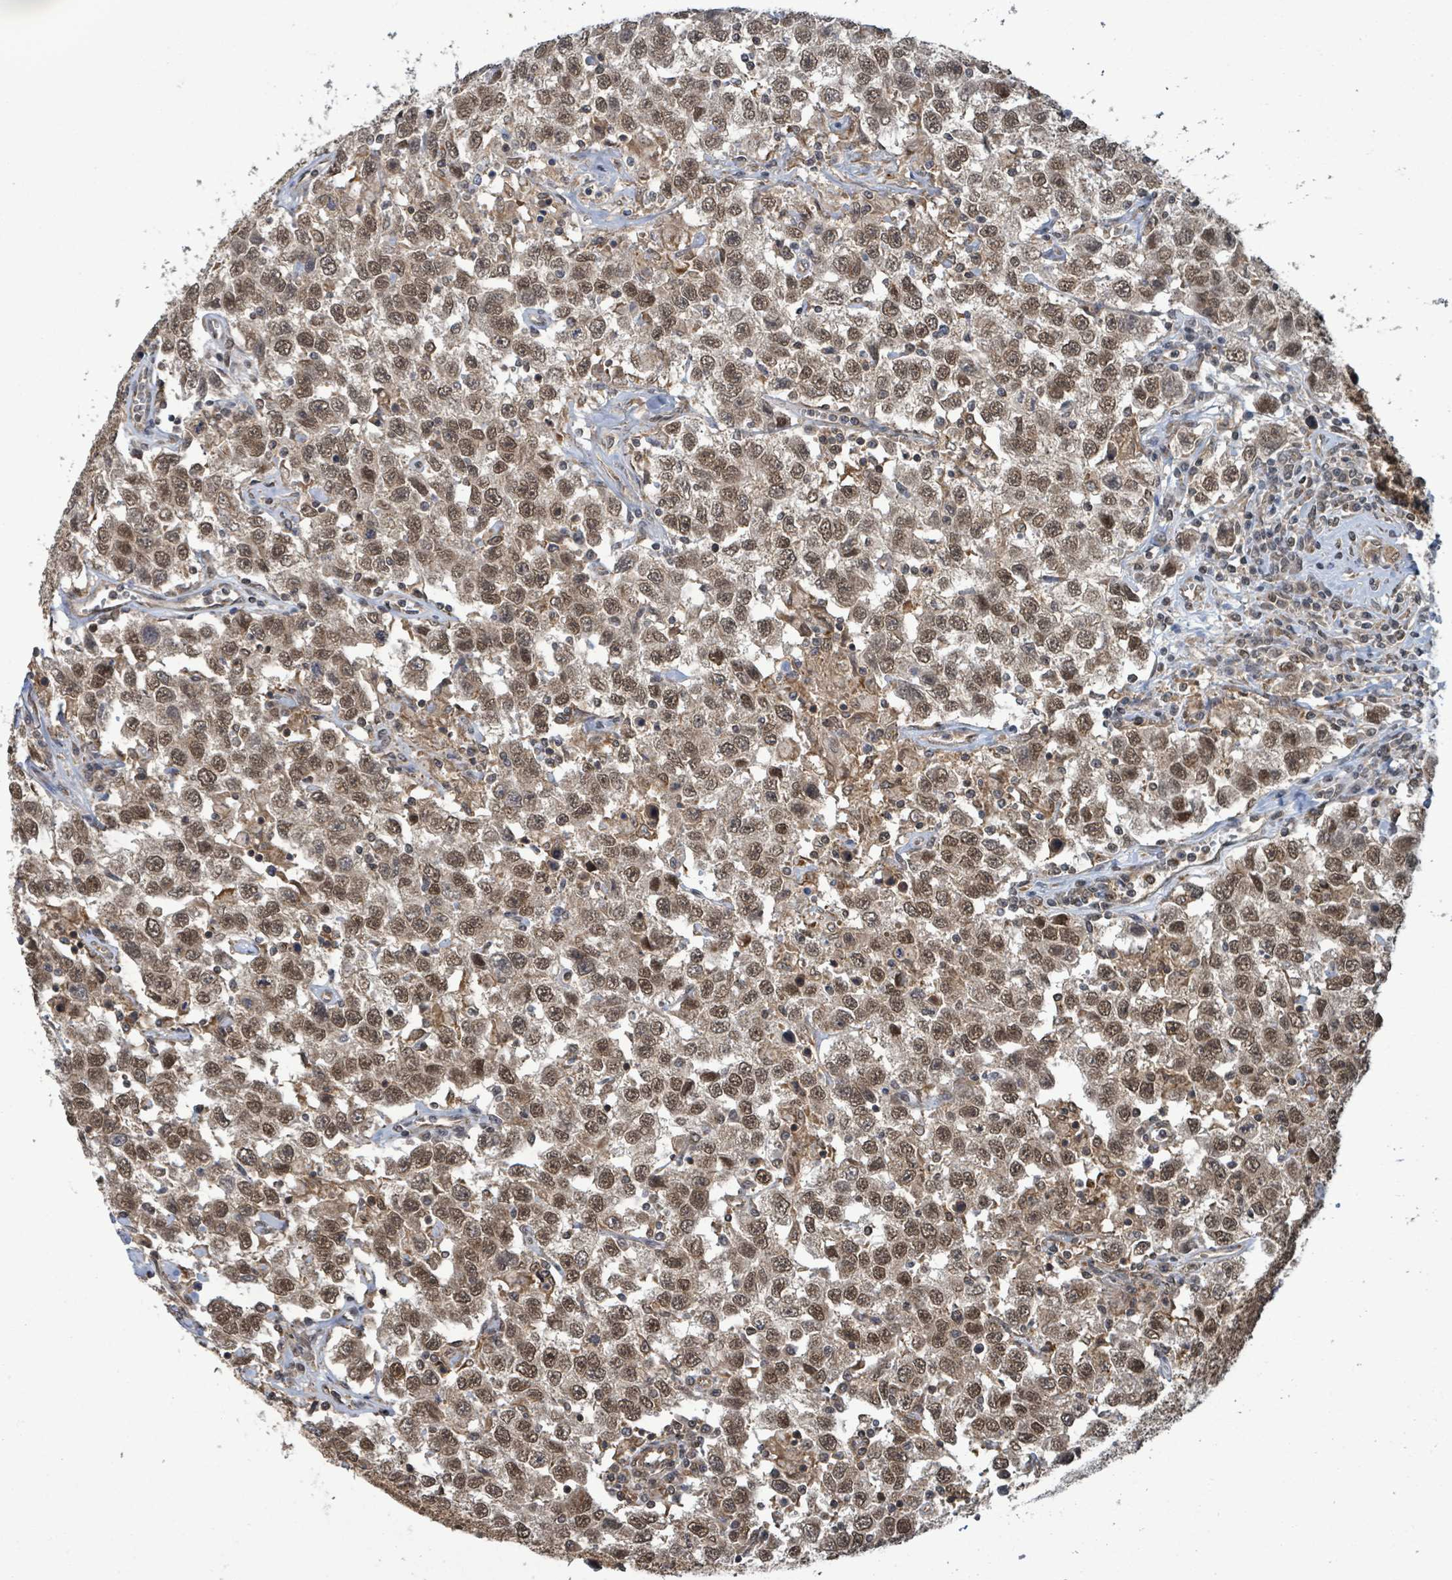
{"staining": {"intensity": "moderate", "quantity": ">75%", "location": "cytoplasmic/membranous,nuclear"}, "tissue": "testis cancer", "cell_type": "Tumor cells", "image_type": "cancer", "snomed": [{"axis": "morphology", "description": "Seminoma, NOS"}, {"axis": "topography", "description": "Testis"}], "caption": "Immunohistochemical staining of human testis seminoma demonstrates medium levels of moderate cytoplasmic/membranous and nuclear expression in about >75% of tumor cells.", "gene": "KLC1", "patient": {"sex": "male", "age": 41}}